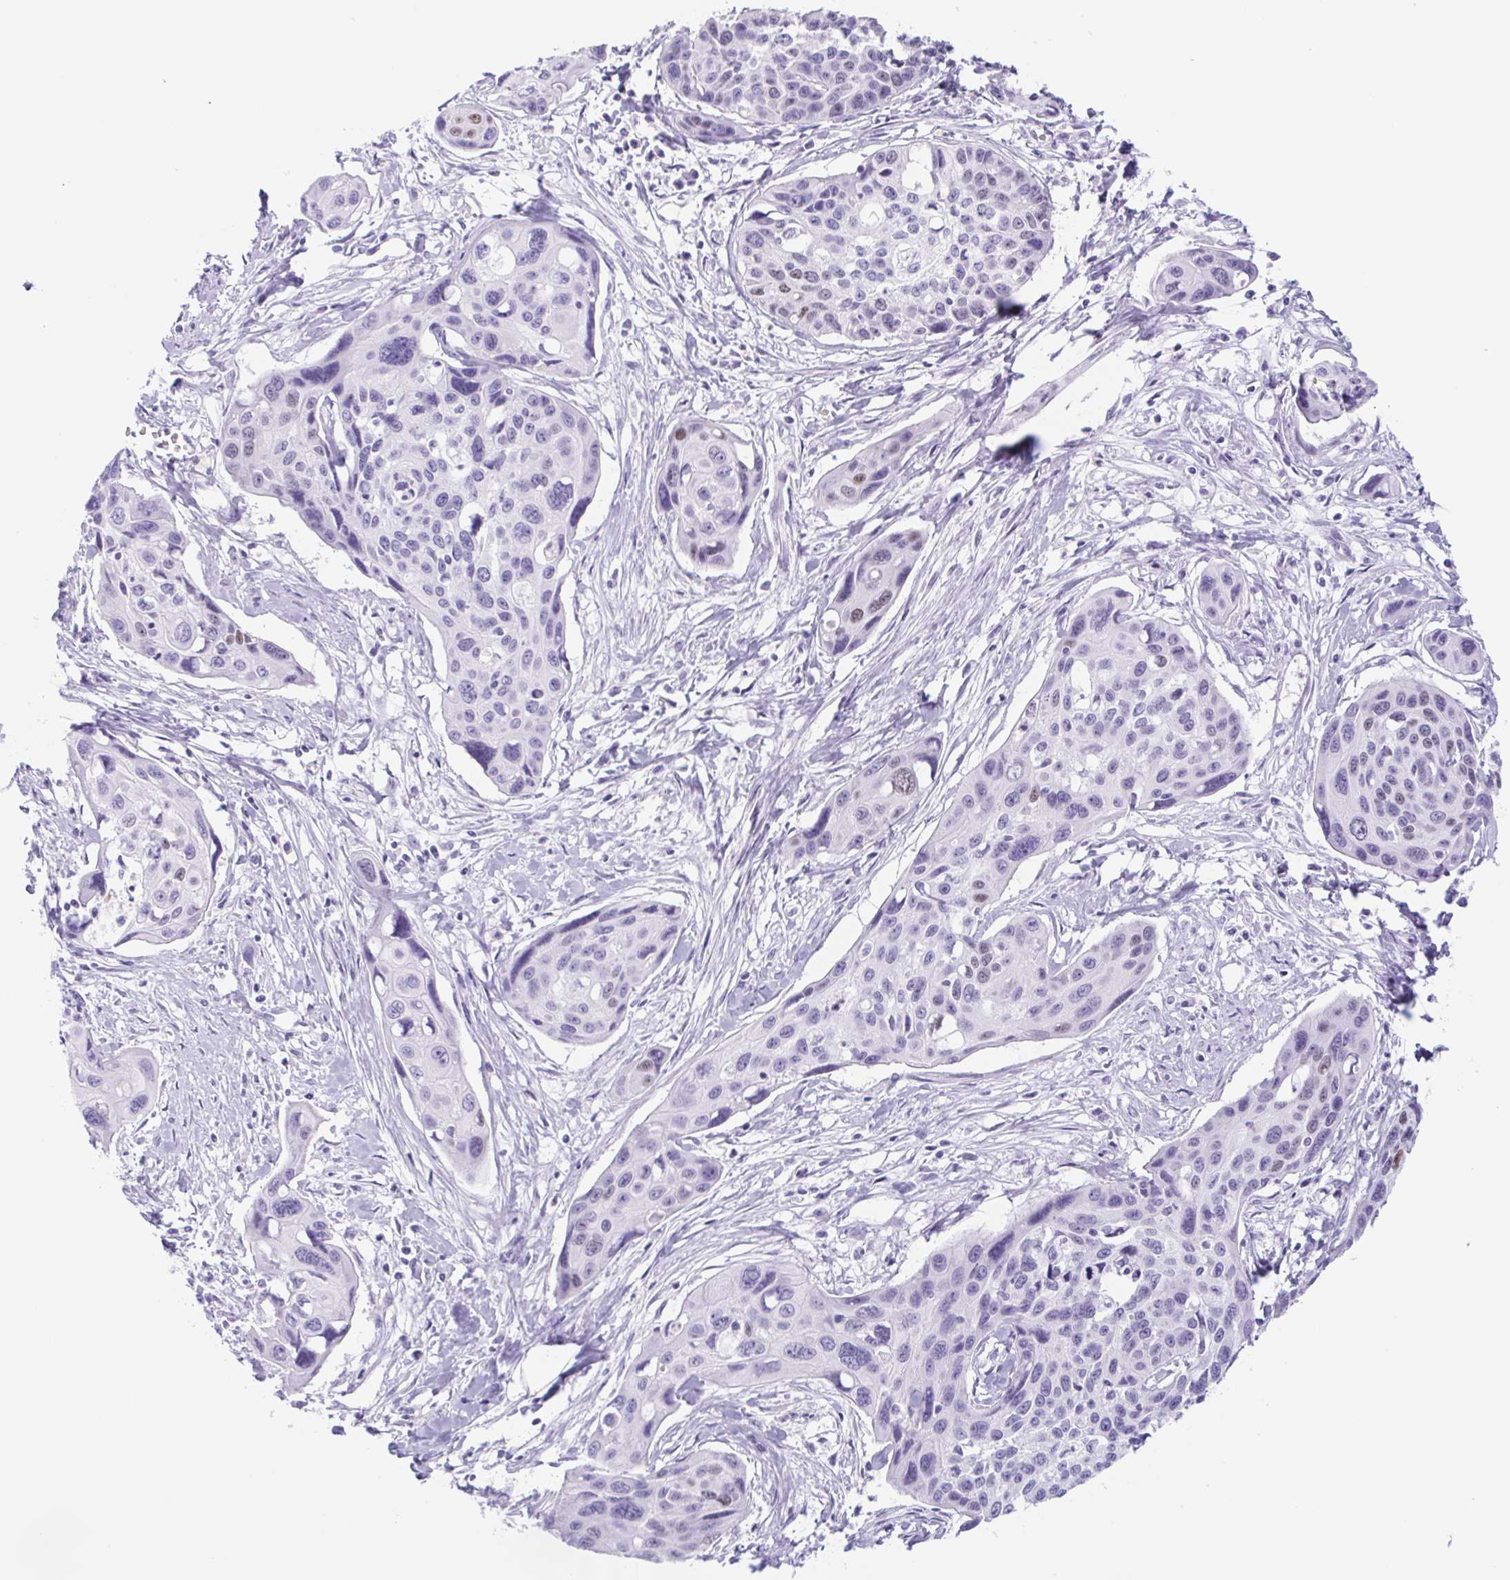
{"staining": {"intensity": "negative", "quantity": "none", "location": "none"}, "tissue": "cervical cancer", "cell_type": "Tumor cells", "image_type": "cancer", "snomed": [{"axis": "morphology", "description": "Squamous cell carcinoma, NOS"}, {"axis": "topography", "description": "Cervix"}], "caption": "Immunohistochemistry (IHC) micrograph of cervical squamous cell carcinoma stained for a protein (brown), which reveals no expression in tumor cells.", "gene": "CYP21A2", "patient": {"sex": "female", "age": 31}}